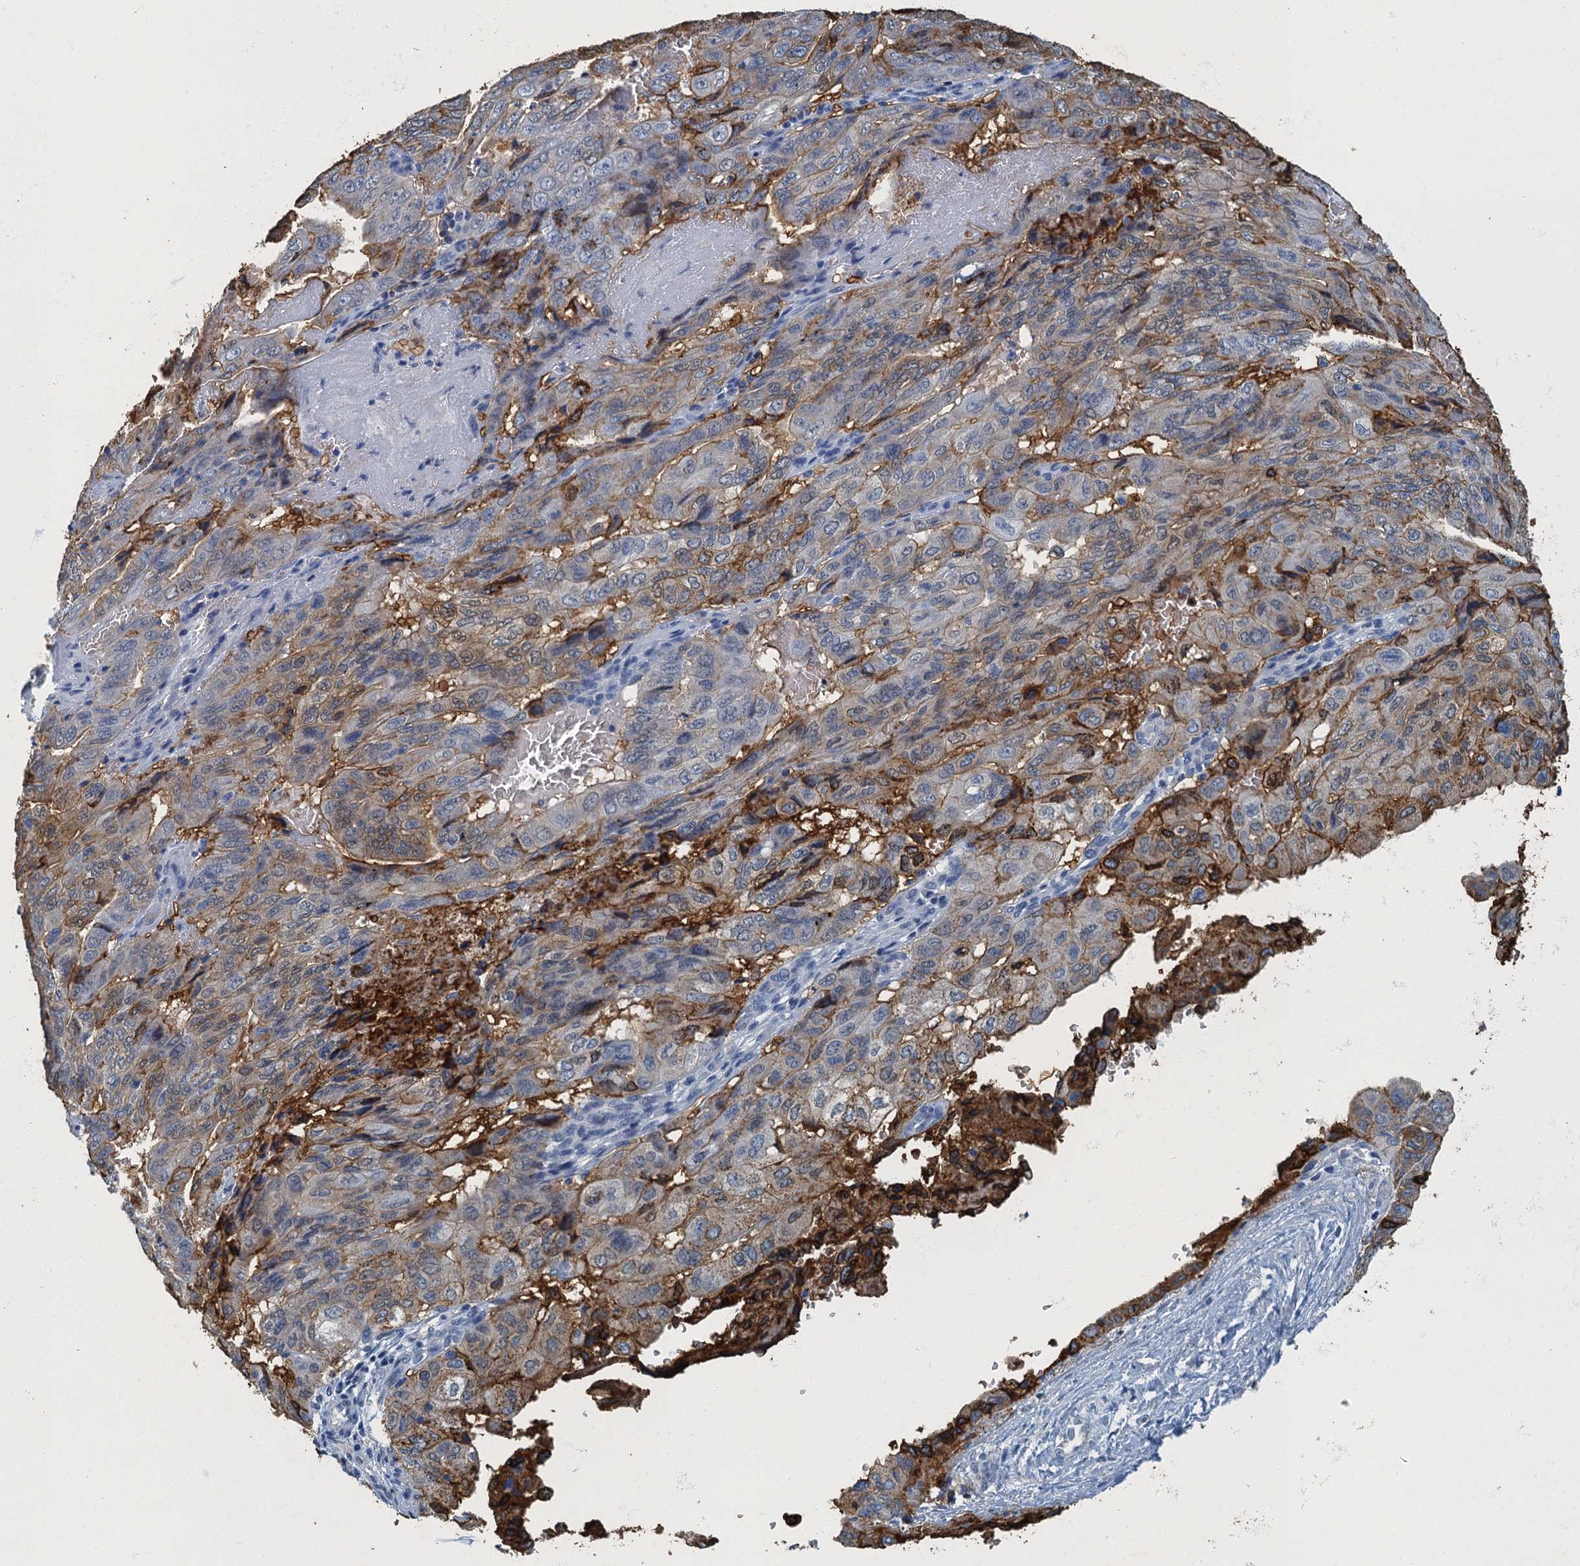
{"staining": {"intensity": "moderate", "quantity": "25%-75%", "location": "cytoplasmic/membranous"}, "tissue": "pancreatic cancer", "cell_type": "Tumor cells", "image_type": "cancer", "snomed": [{"axis": "morphology", "description": "Adenocarcinoma, NOS"}, {"axis": "topography", "description": "Pancreas"}], "caption": "Moderate cytoplasmic/membranous expression is present in about 25%-75% of tumor cells in pancreatic cancer (adenocarcinoma). Nuclei are stained in blue.", "gene": "GADL1", "patient": {"sex": "male", "age": 51}}